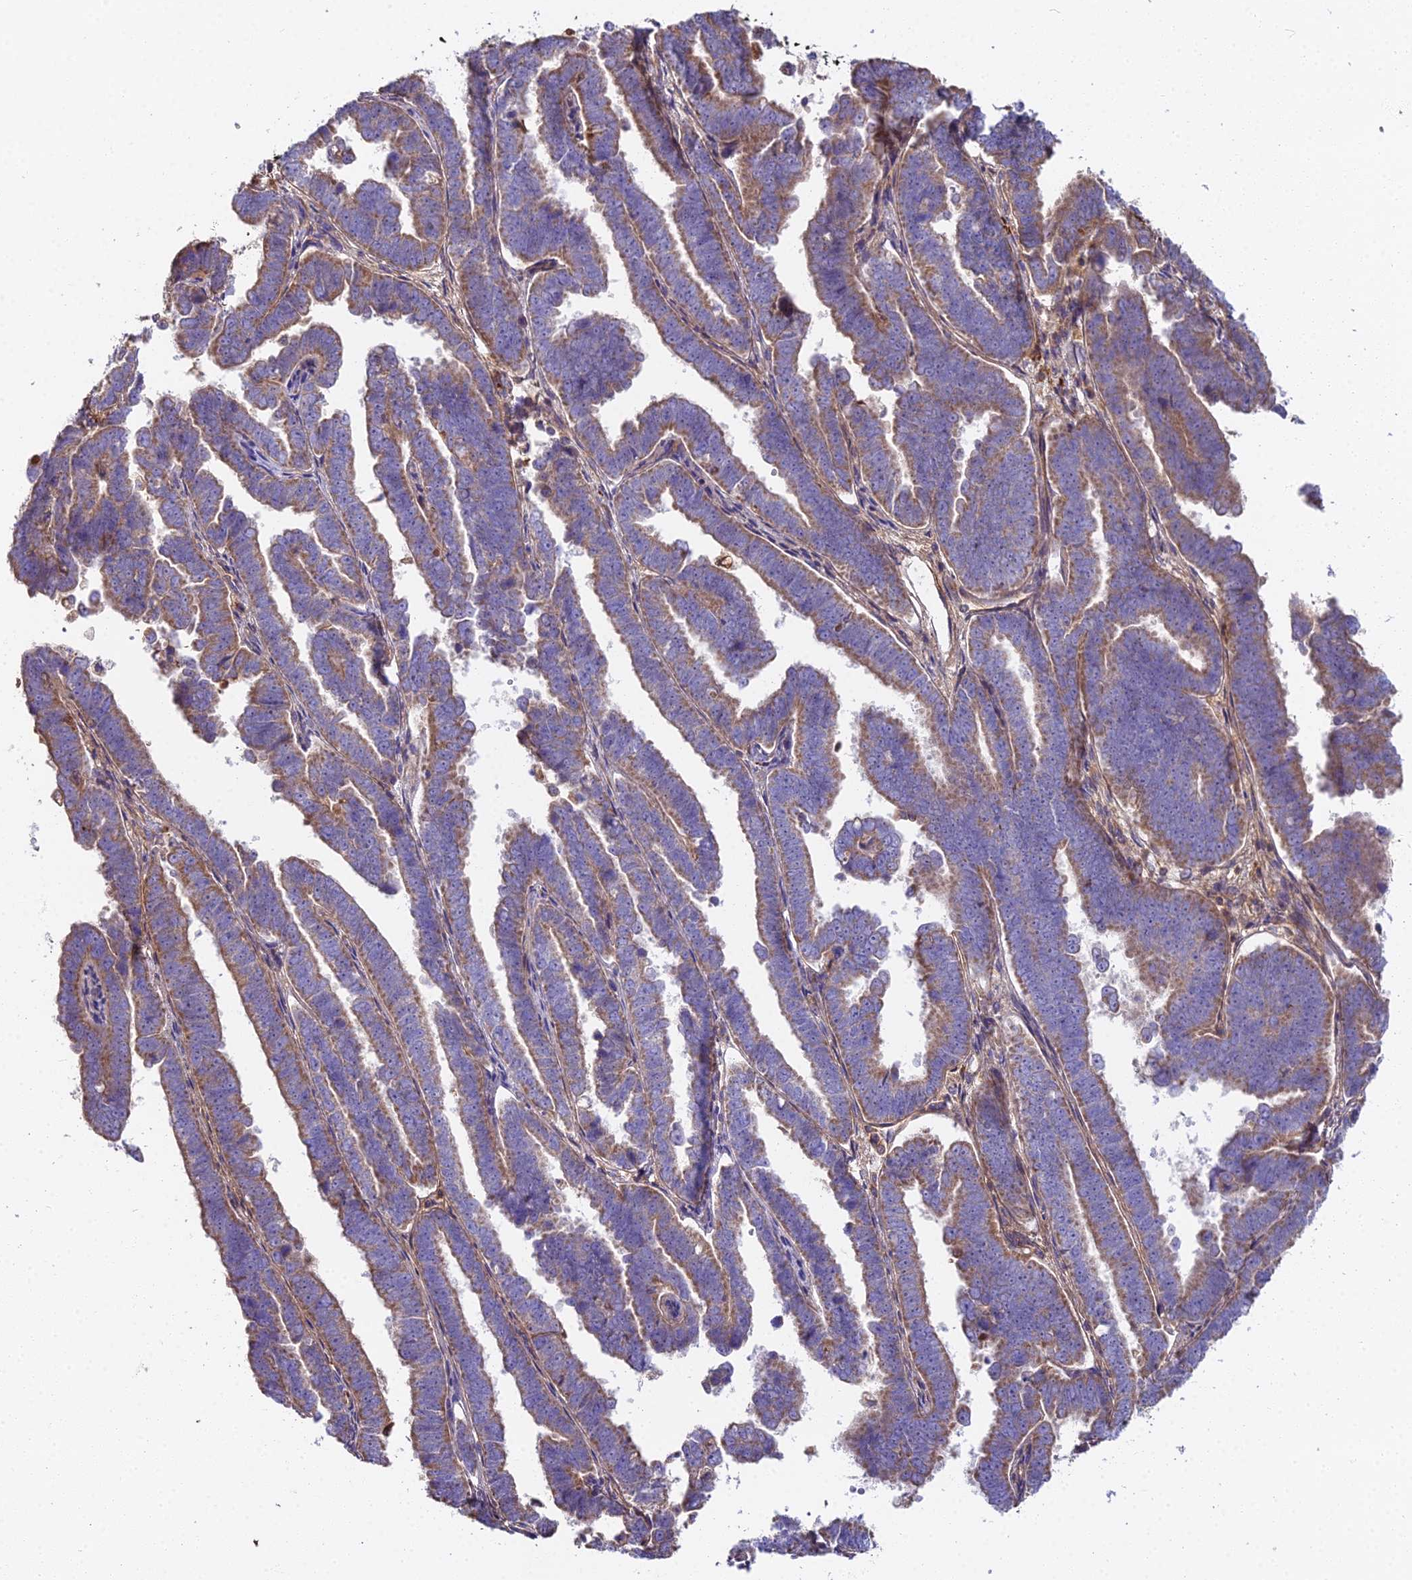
{"staining": {"intensity": "moderate", "quantity": "25%-75%", "location": "cytoplasmic/membranous"}, "tissue": "endometrial cancer", "cell_type": "Tumor cells", "image_type": "cancer", "snomed": [{"axis": "morphology", "description": "Adenocarcinoma, NOS"}, {"axis": "topography", "description": "Endometrium"}], "caption": "Protein expression analysis of endometrial cancer exhibits moderate cytoplasmic/membranous positivity in about 25%-75% of tumor cells. (Stains: DAB (3,3'-diaminobenzidine) in brown, nuclei in blue, Microscopy: brightfield microscopy at high magnification).", "gene": "BEX4", "patient": {"sex": "female", "age": 75}}